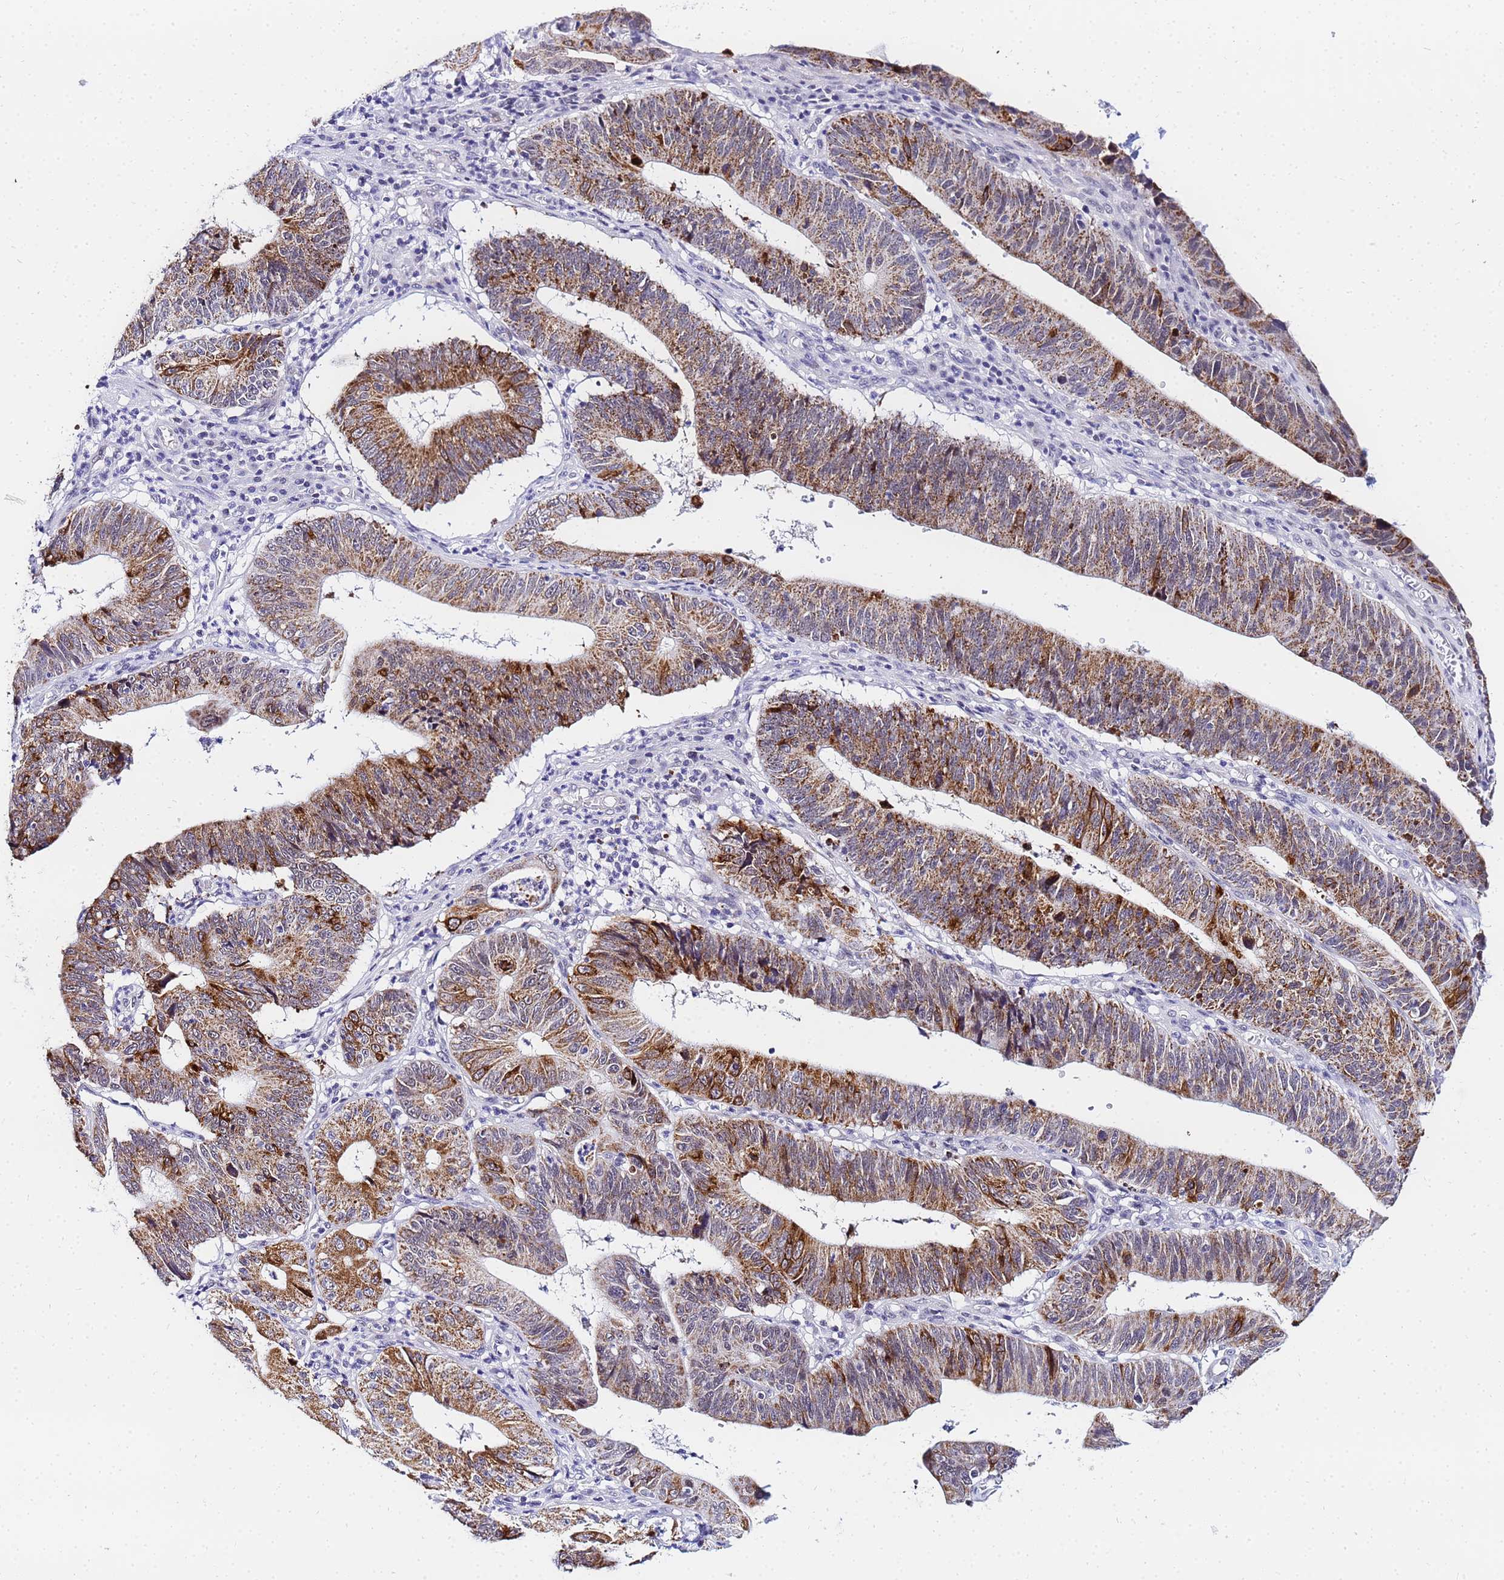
{"staining": {"intensity": "strong", "quantity": ">75%", "location": "cytoplasmic/membranous"}, "tissue": "stomach cancer", "cell_type": "Tumor cells", "image_type": "cancer", "snomed": [{"axis": "morphology", "description": "Adenocarcinoma, NOS"}, {"axis": "topography", "description": "Stomach"}], "caption": "A high amount of strong cytoplasmic/membranous expression is present in approximately >75% of tumor cells in stomach cancer (adenocarcinoma) tissue. (brown staining indicates protein expression, while blue staining denotes nuclei).", "gene": "CKMT1A", "patient": {"sex": "male", "age": 59}}